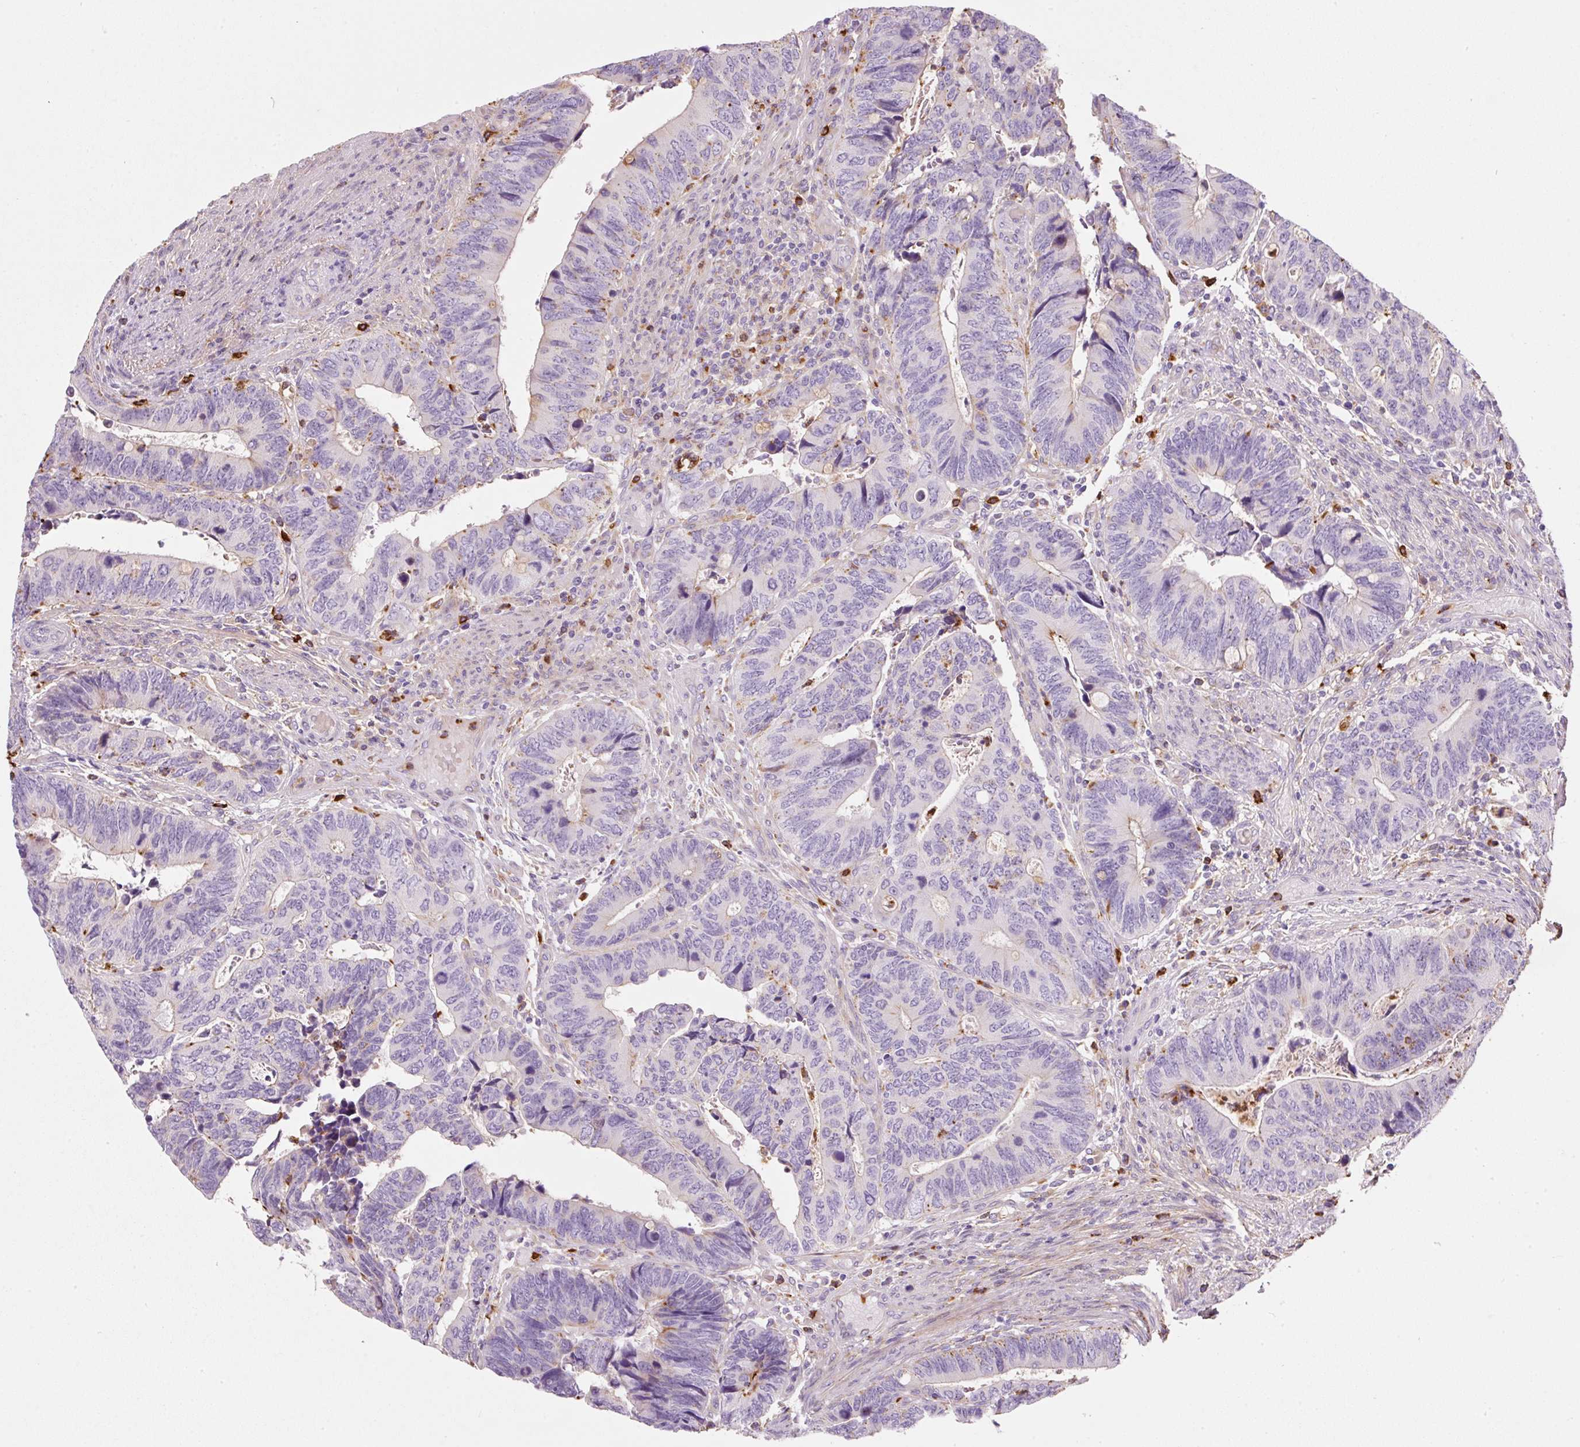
{"staining": {"intensity": "negative", "quantity": "none", "location": "none"}, "tissue": "colorectal cancer", "cell_type": "Tumor cells", "image_type": "cancer", "snomed": [{"axis": "morphology", "description": "Adenocarcinoma, NOS"}, {"axis": "topography", "description": "Colon"}], "caption": "This is an immunohistochemistry (IHC) image of colorectal cancer. There is no expression in tumor cells.", "gene": "TMC8", "patient": {"sex": "male", "age": 87}}